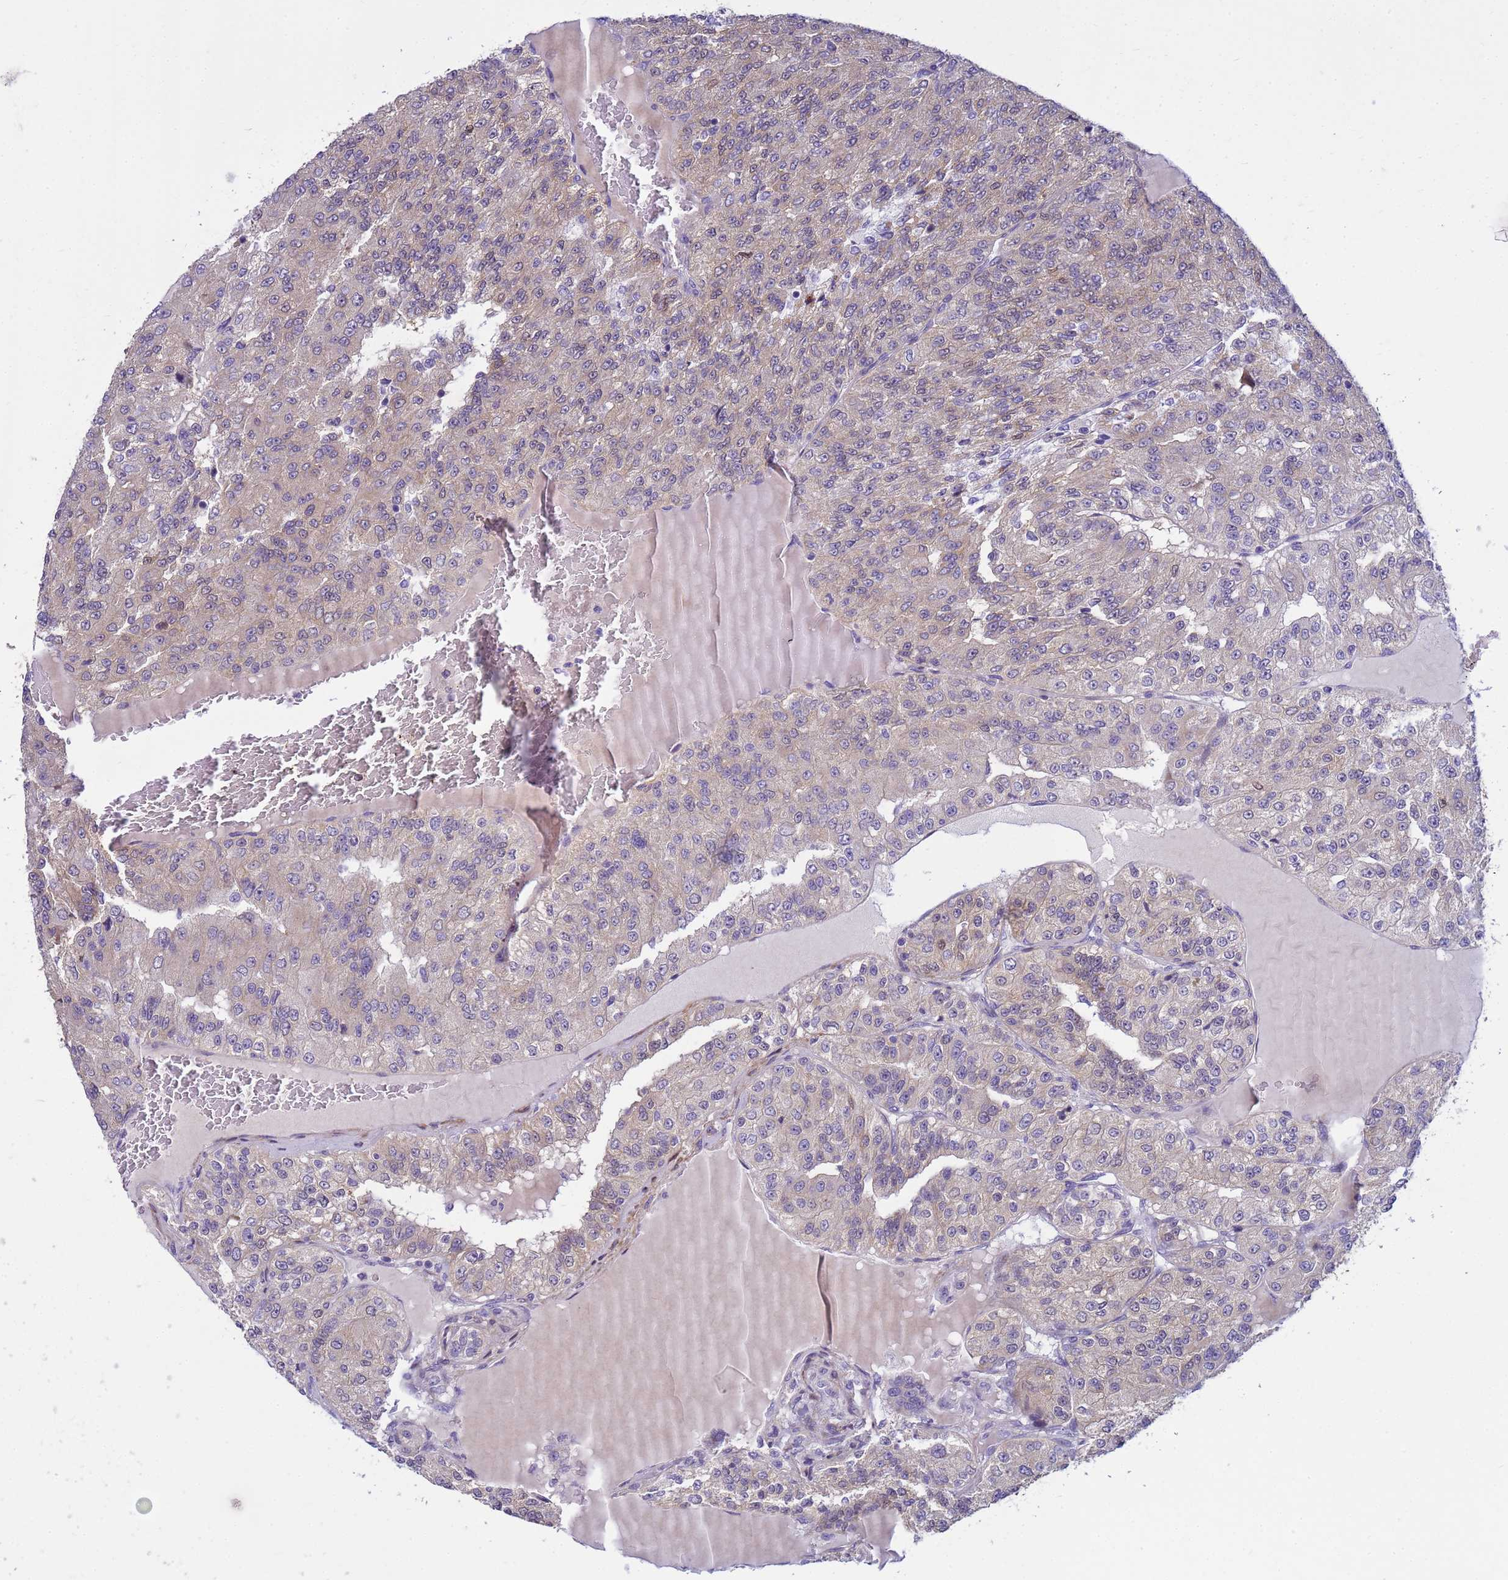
{"staining": {"intensity": "moderate", "quantity": "25%-75%", "location": "cytoplasmic/membranous,nuclear"}, "tissue": "renal cancer", "cell_type": "Tumor cells", "image_type": "cancer", "snomed": [{"axis": "morphology", "description": "Adenocarcinoma, NOS"}, {"axis": "topography", "description": "Kidney"}], "caption": "Immunohistochemical staining of renal cancer shows medium levels of moderate cytoplasmic/membranous and nuclear protein staining in about 25%-75% of tumor cells. The protein of interest is stained brown, and the nuclei are stained in blue (DAB (3,3'-diaminobenzidine) IHC with brightfield microscopy, high magnification).", "gene": "P2RX7", "patient": {"sex": "female", "age": 63}}